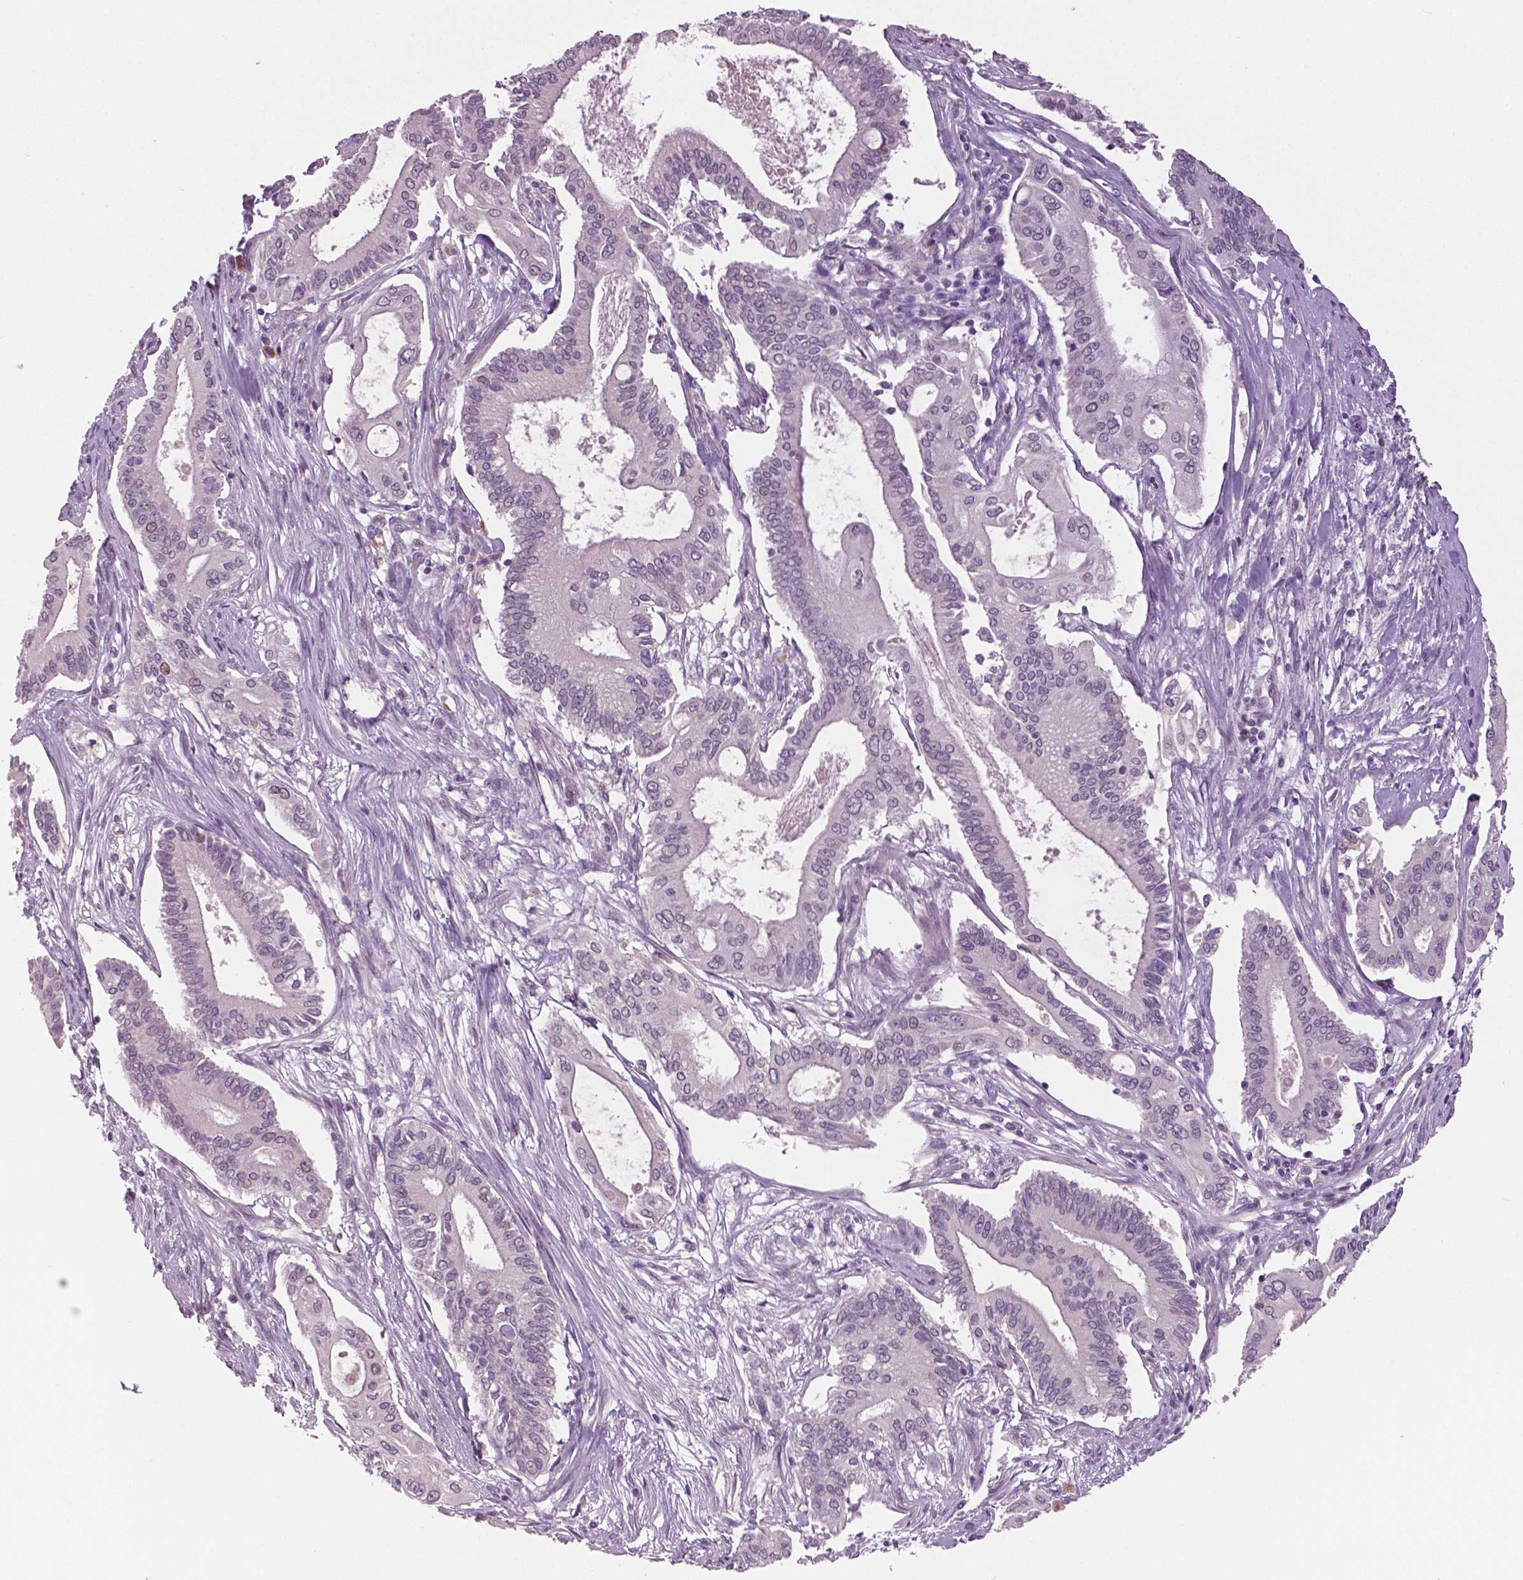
{"staining": {"intensity": "weak", "quantity": "<25%", "location": "nuclear"}, "tissue": "pancreatic cancer", "cell_type": "Tumor cells", "image_type": "cancer", "snomed": [{"axis": "morphology", "description": "Adenocarcinoma, NOS"}, {"axis": "topography", "description": "Pancreas"}], "caption": "IHC image of neoplastic tissue: pancreatic cancer (adenocarcinoma) stained with DAB exhibits no significant protein expression in tumor cells. (DAB IHC, high magnification).", "gene": "MKI67", "patient": {"sex": "female", "age": 68}}